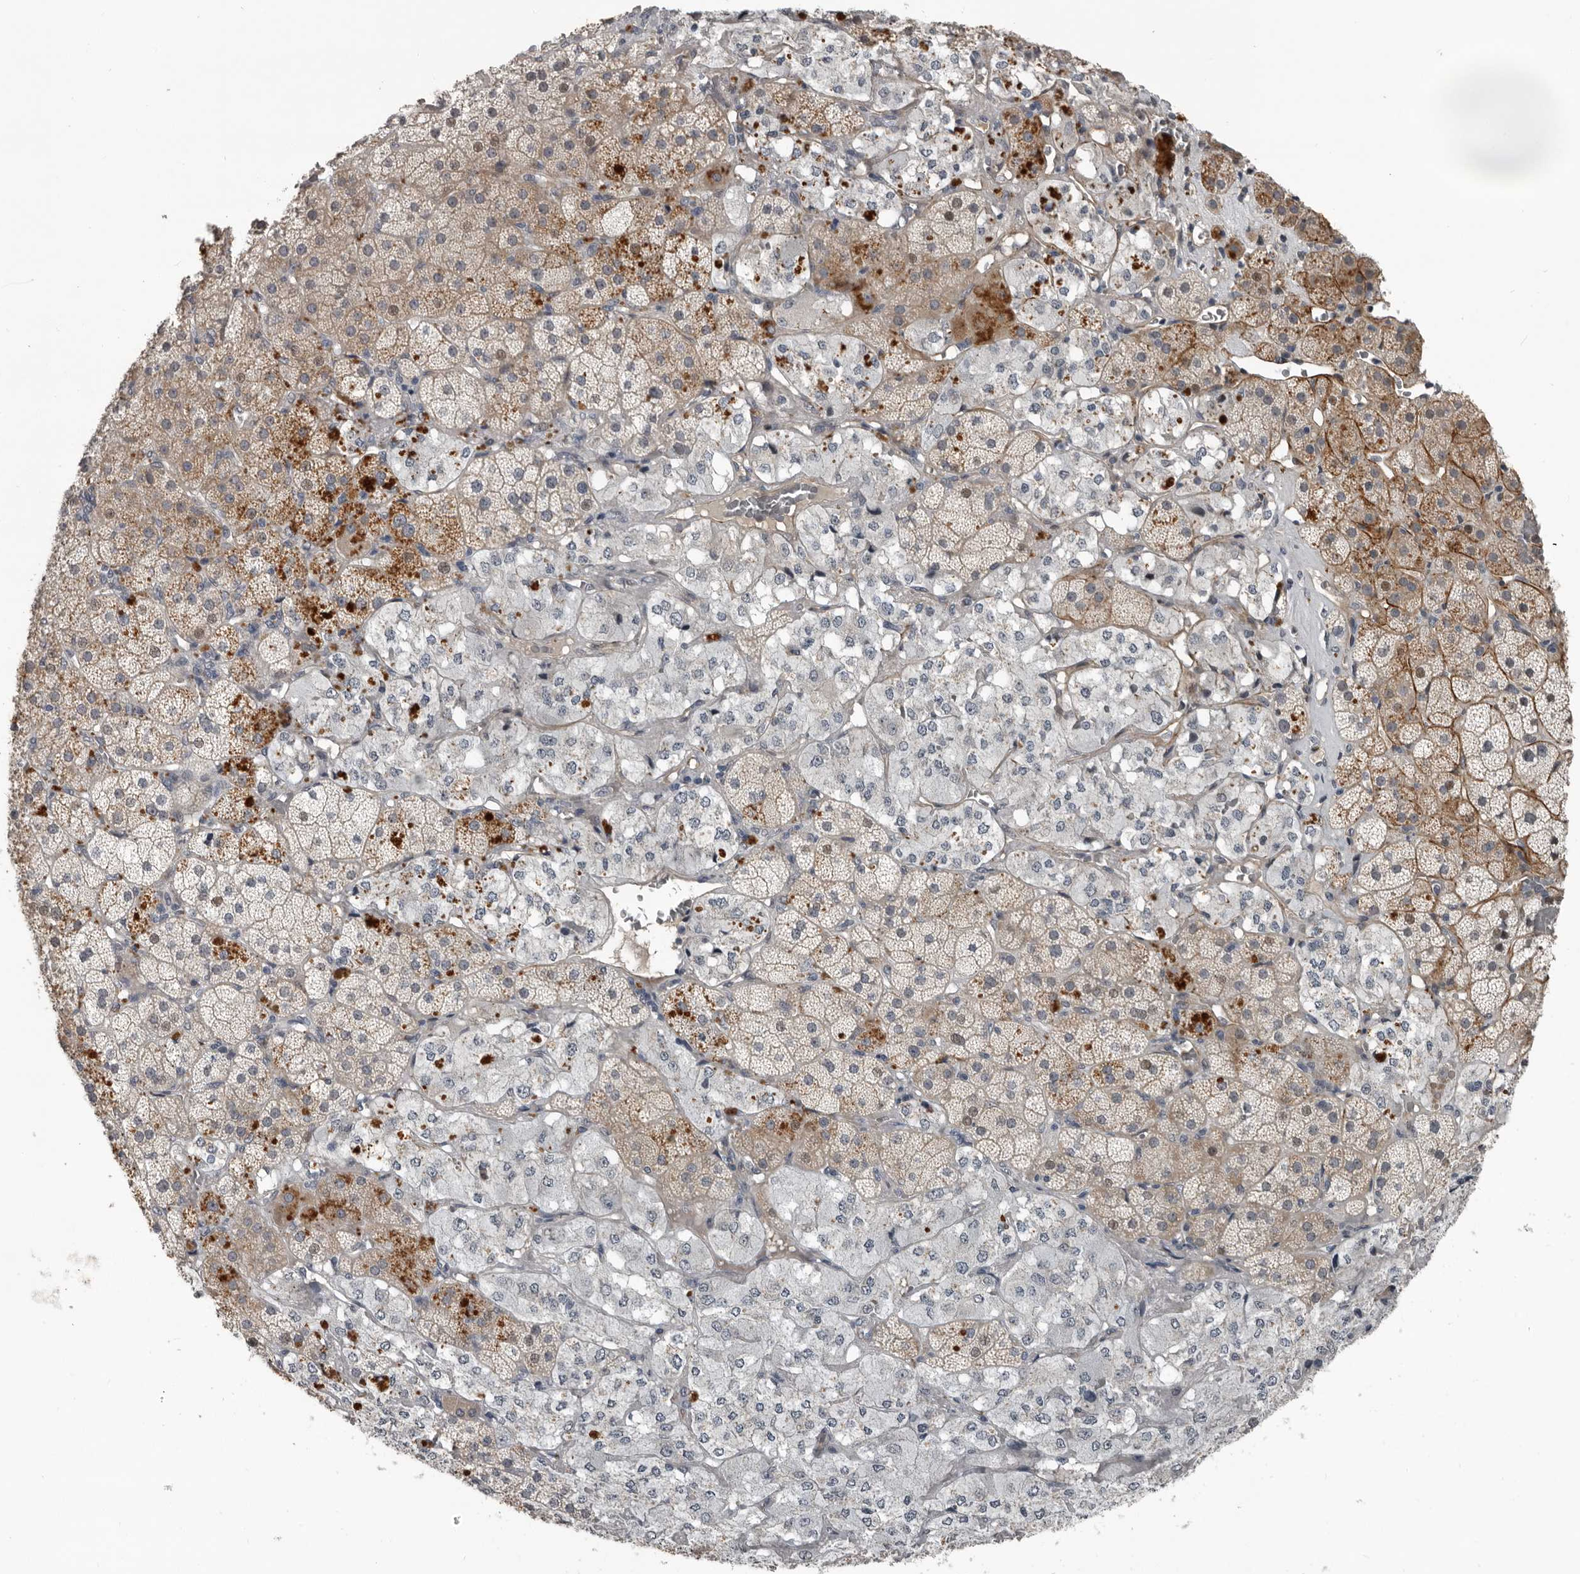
{"staining": {"intensity": "moderate", "quantity": "<25%", "location": "cytoplasmic/membranous"}, "tissue": "adrenal gland", "cell_type": "Glandular cells", "image_type": "normal", "snomed": [{"axis": "morphology", "description": "Normal tissue, NOS"}, {"axis": "topography", "description": "Adrenal gland"}], "caption": "A brown stain highlights moderate cytoplasmic/membranous positivity of a protein in glandular cells of unremarkable adrenal gland. The protein is shown in brown color, while the nuclei are stained blue.", "gene": "C1orf216", "patient": {"sex": "male", "age": 57}}